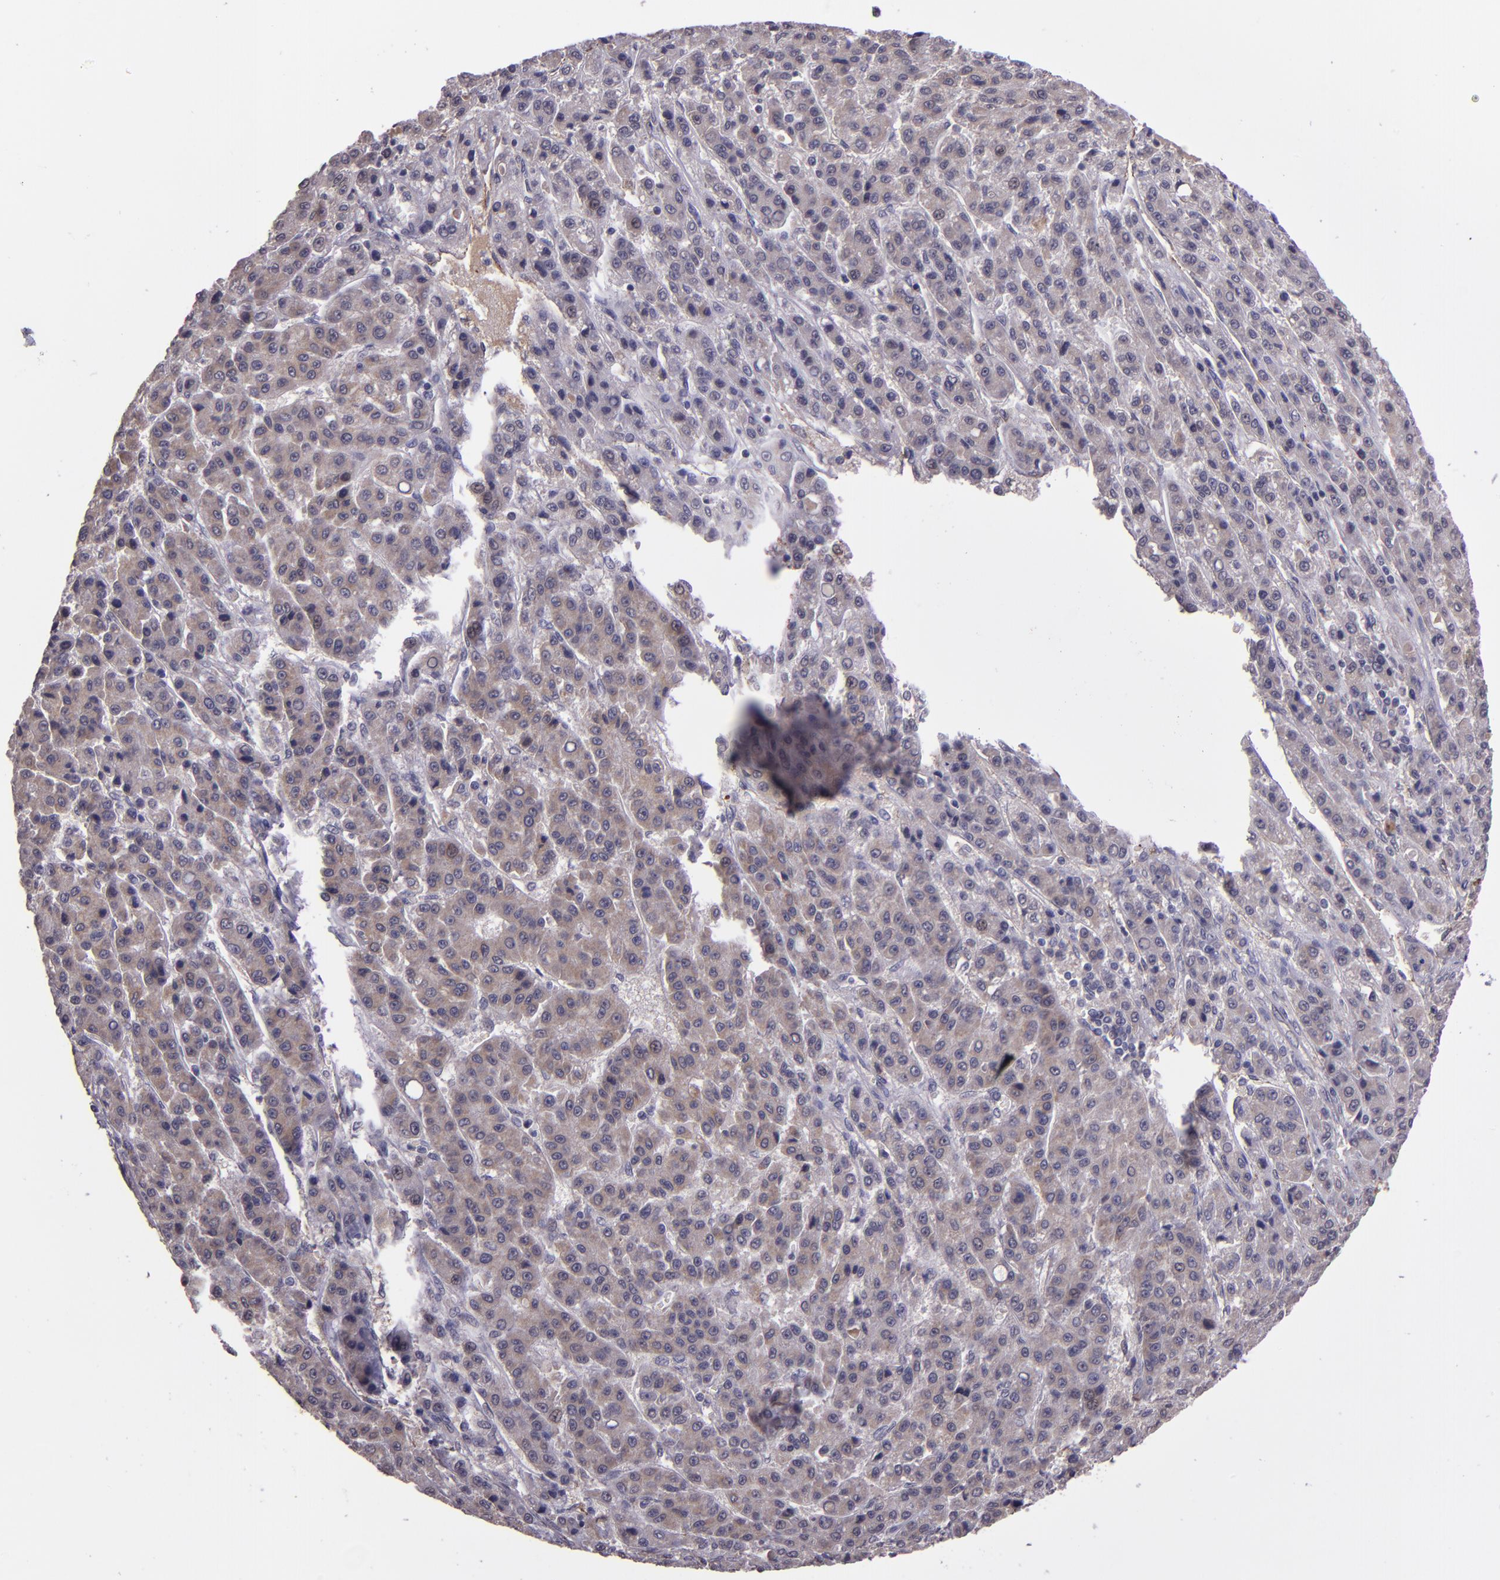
{"staining": {"intensity": "negative", "quantity": "none", "location": "none"}, "tissue": "liver cancer", "cell_type": "Tumor cells", "image_type": "cancer", "snomed": [{"axis": "morphology", "description": "Carcinoma, Hepatocellular, NOS"}, {"axis": "topography", "description": "Liver"}], "caption": "Micrograph shows no significant protein expression in tumor cells of liver hepatocellular carcinoma.", "gene": "TAF7L", "patient": {"sex": "male", "age": 70}}